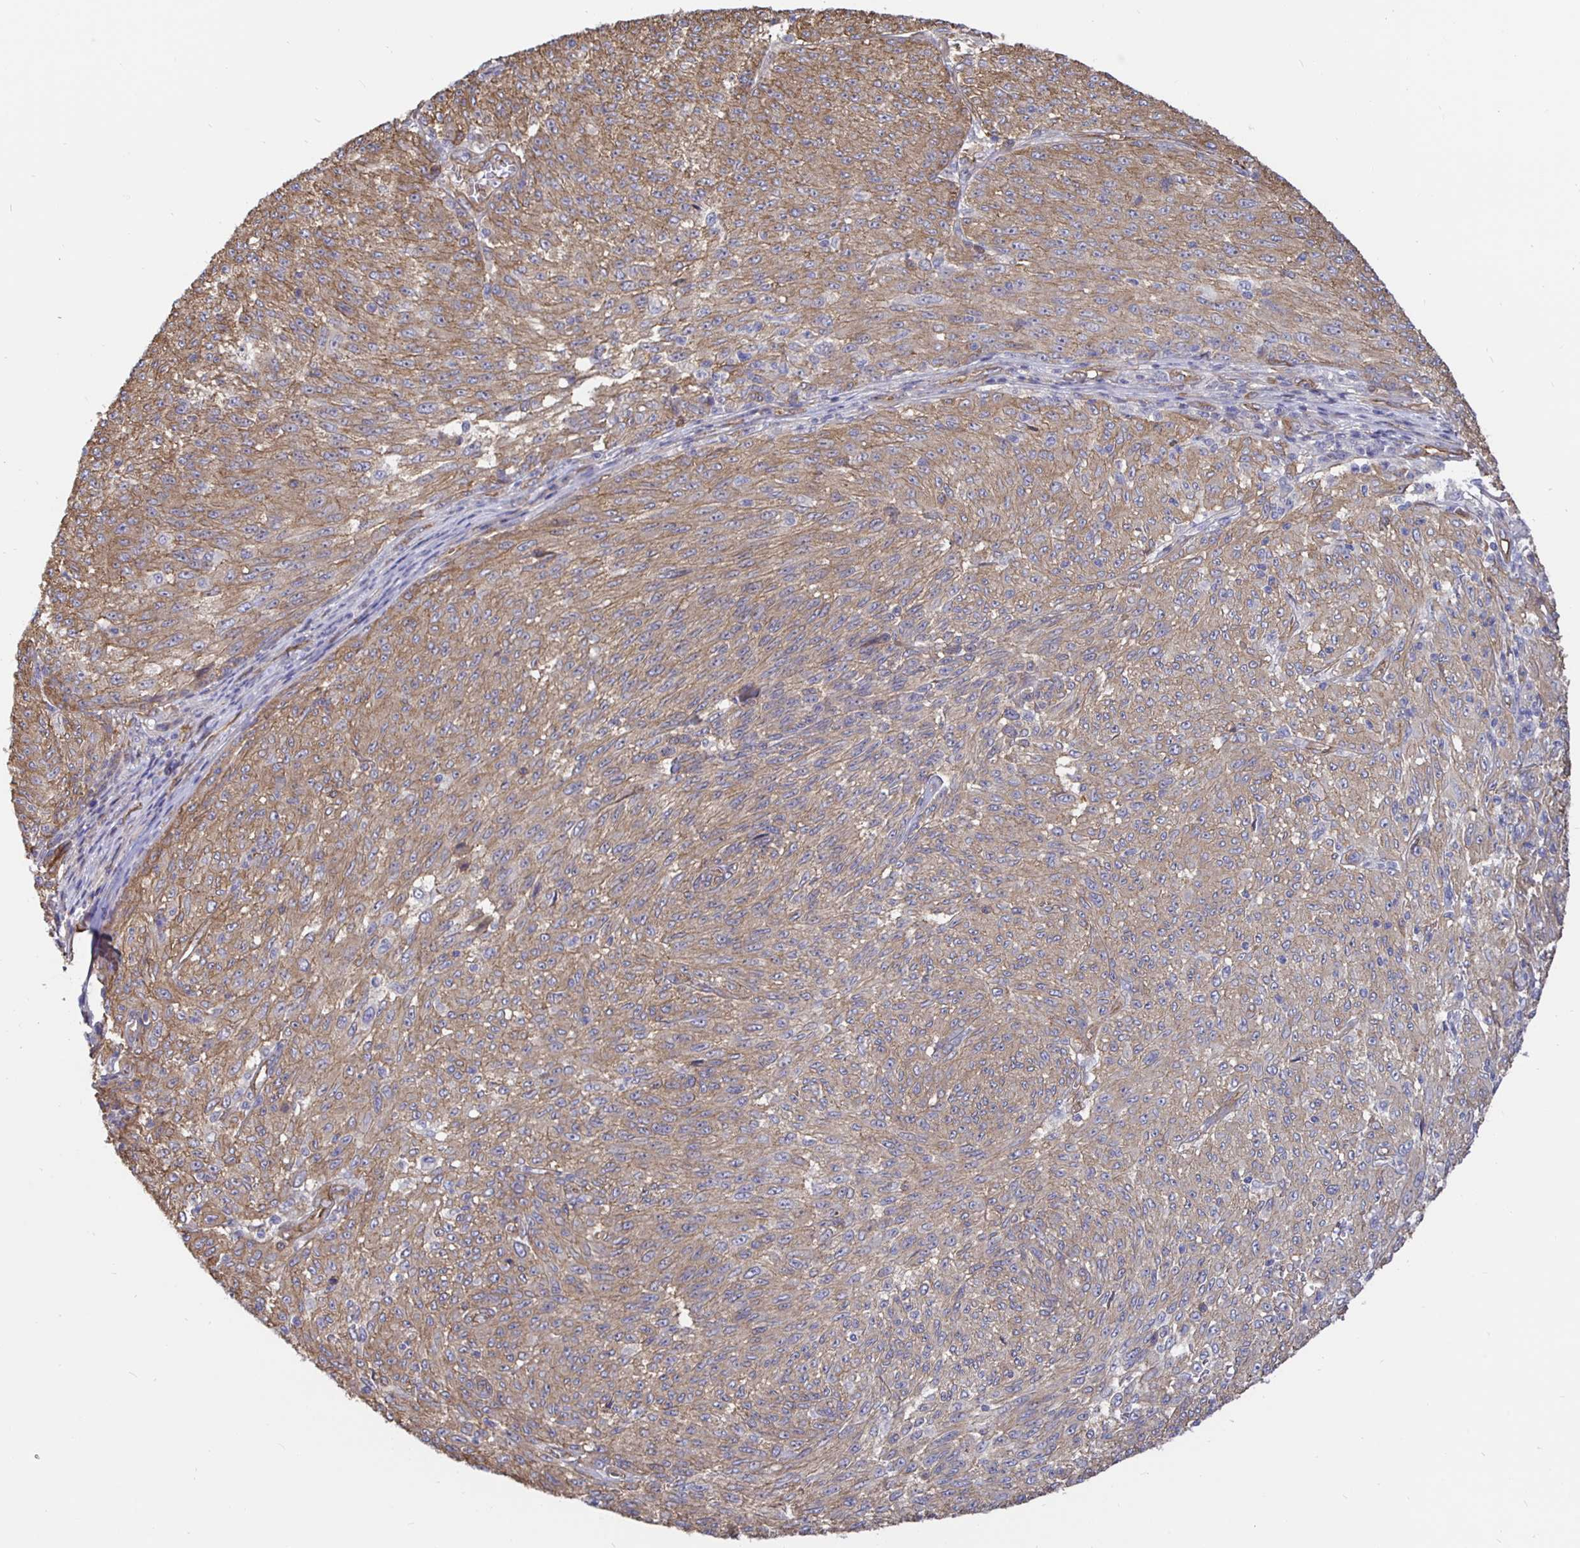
{"staining": {"intensity": "moderate", "quantity": "25%-75%", "location": "cytoplasmic/membranous"}, "tissue": "melanoma", "cell_type": "Tumor cells", "image_type": "cancer", "snomed": [{"axis": "morphology", "description": "Malignant melanoma, NOS"}, {"axis": "topography", "description": "Skin"}], "caption": "Protein expression by IHC demonstrates moderate cytoplasmic/membranous expression in about 25%-75% of tumor cells in malignant melanoma. (DAB (3,3'-diaminobenzidine) = brown stain, brightfield microscopy at high magnification).", "gene": "ARHGEF39", "patient": {"sex": "male", "age": 85}}